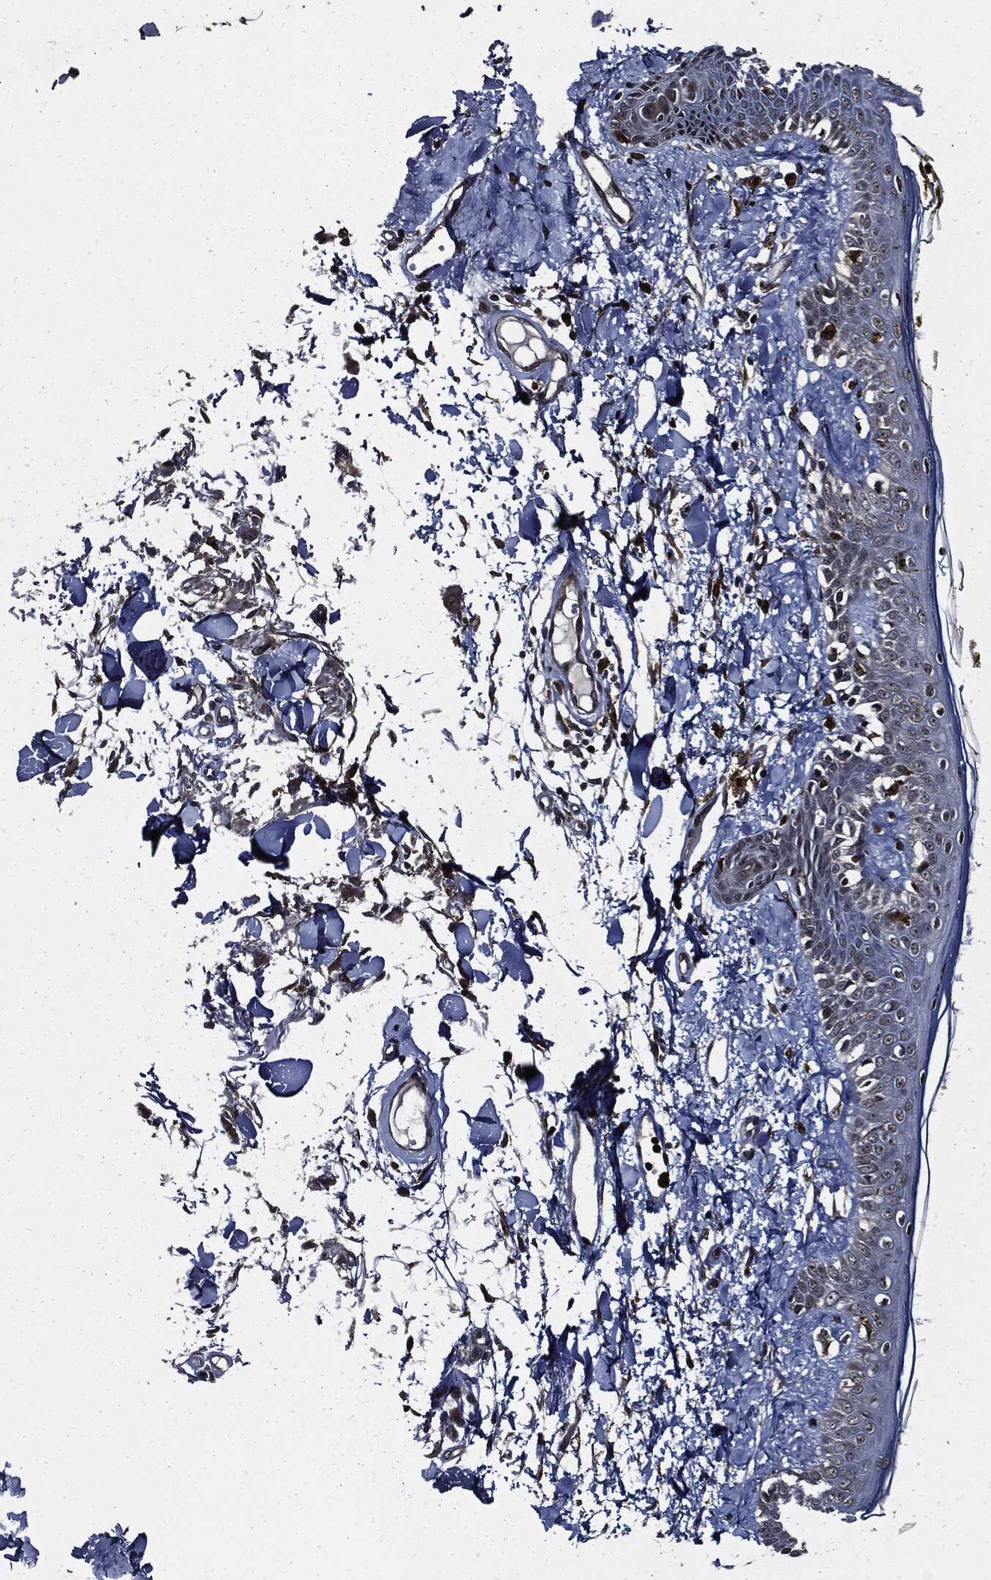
{"staining": {"intensity": "moderate", "quantity": "<25%", "location": "nuclear"}, "tissue": "skin", "cell_type": "Fibroblasts", "image_type": "normal", "snomed": [{"axis": "morphology", "description": "Normal tissue, NOS"}, {"axis": "topography", "description": "Skin"}], "caption": "Immunohistochemical staining of unremarkable human skin reveals <25% levels of moderate nuclear protein staining in about <25% of fibroblasts. The staining was performed using DAB, with brown indicating positive protein expression. Nuclei are stained blue with hematoxylin.", "gene": "SUGT1", "patient": {"sex": "male", "age": 76}}